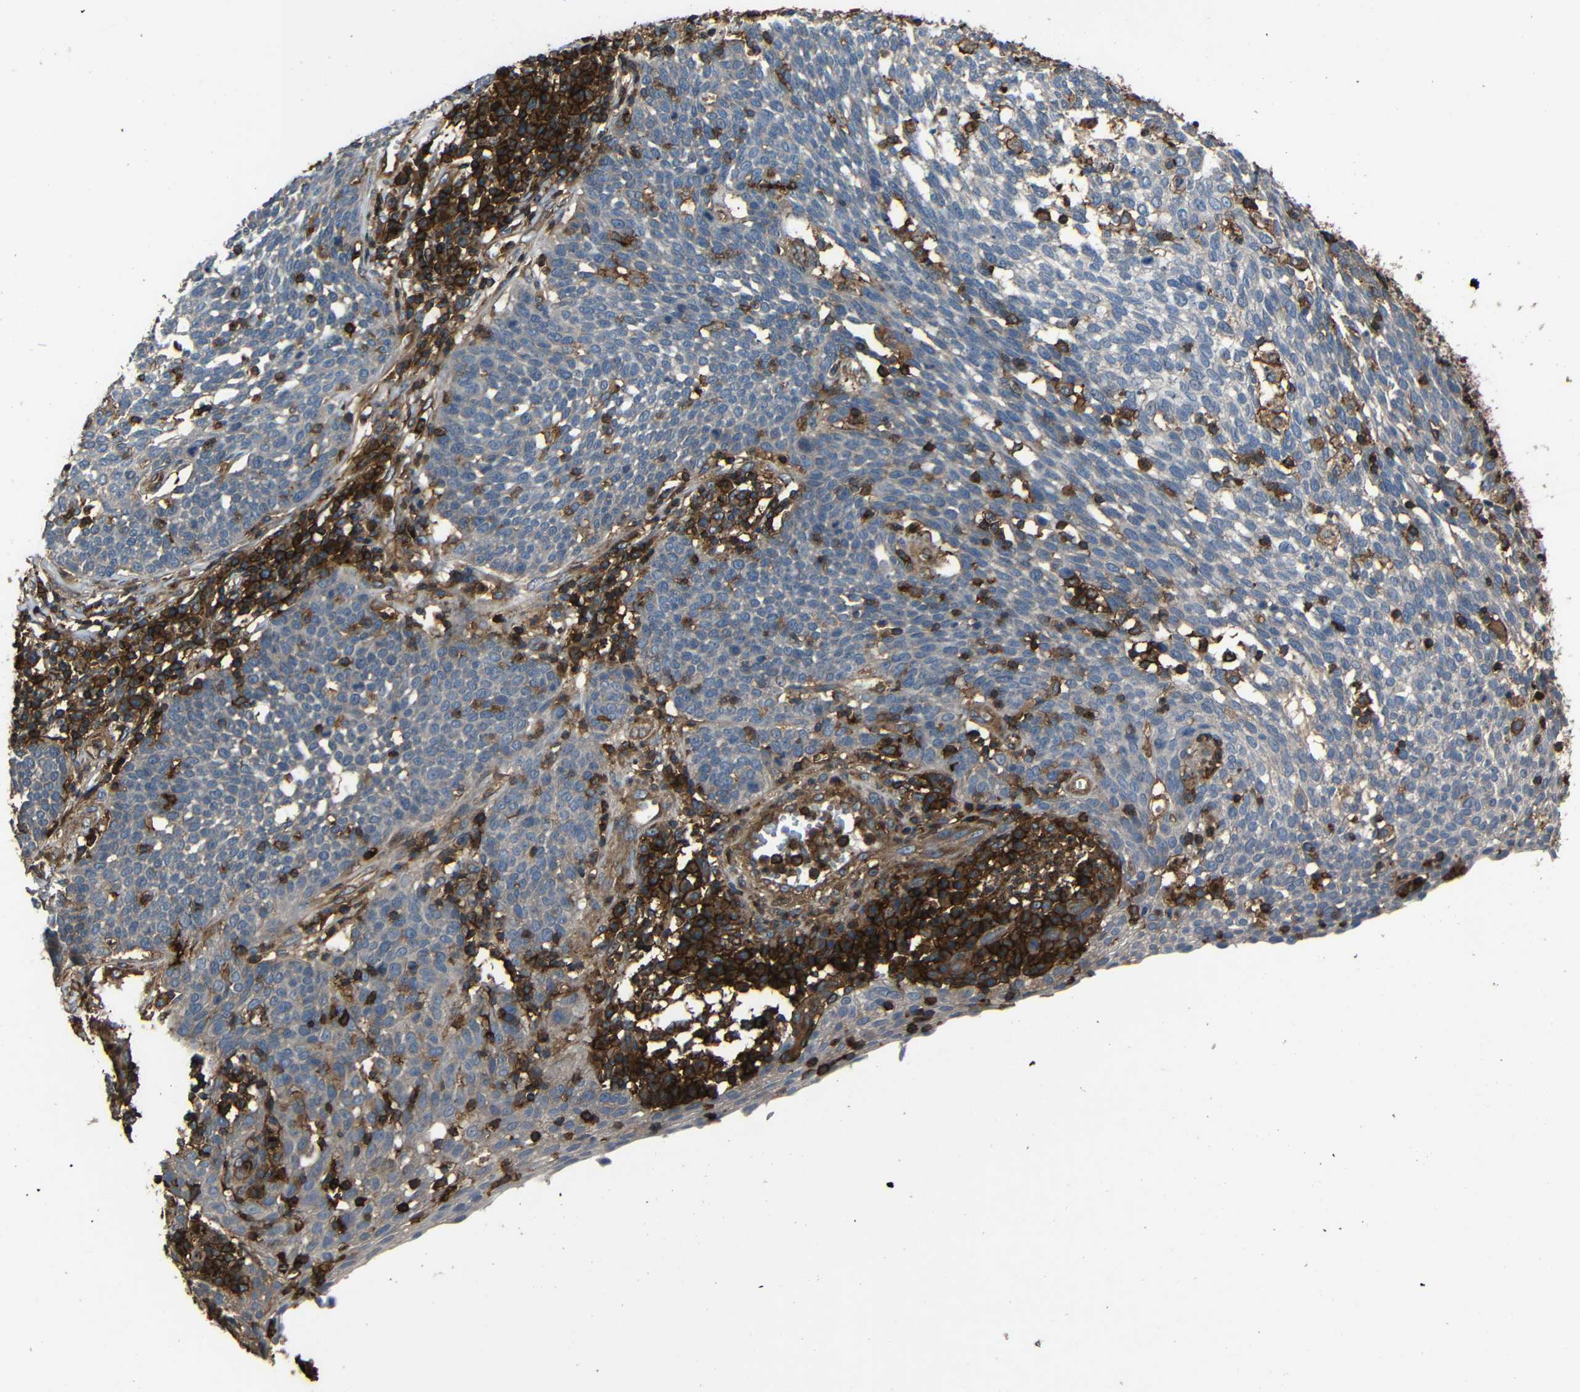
{"staining": {"intensity": "negative", "quantity": "none", "location": "none"}, "tissue": "cervical cancer", "cell_type": "Tumor cells", "image_type": "cancer", "snomed": [{"axis": "morphology", "description": "Squamous cell carcinoma, NOS"}, {"axis": "topography", "description": "Cervix"}], "caption": "Cervical cancer (squamous cell carcinoma) was stained to show a protein in brown. There is no significant staining in tumor cells. Brightfield microscopy of IHC stained with DAB (brown) and hematoxylin (blue), captured at high magnification.", "gene": "ADGRE5", "patient": {"sex": "female", "age": 34}}